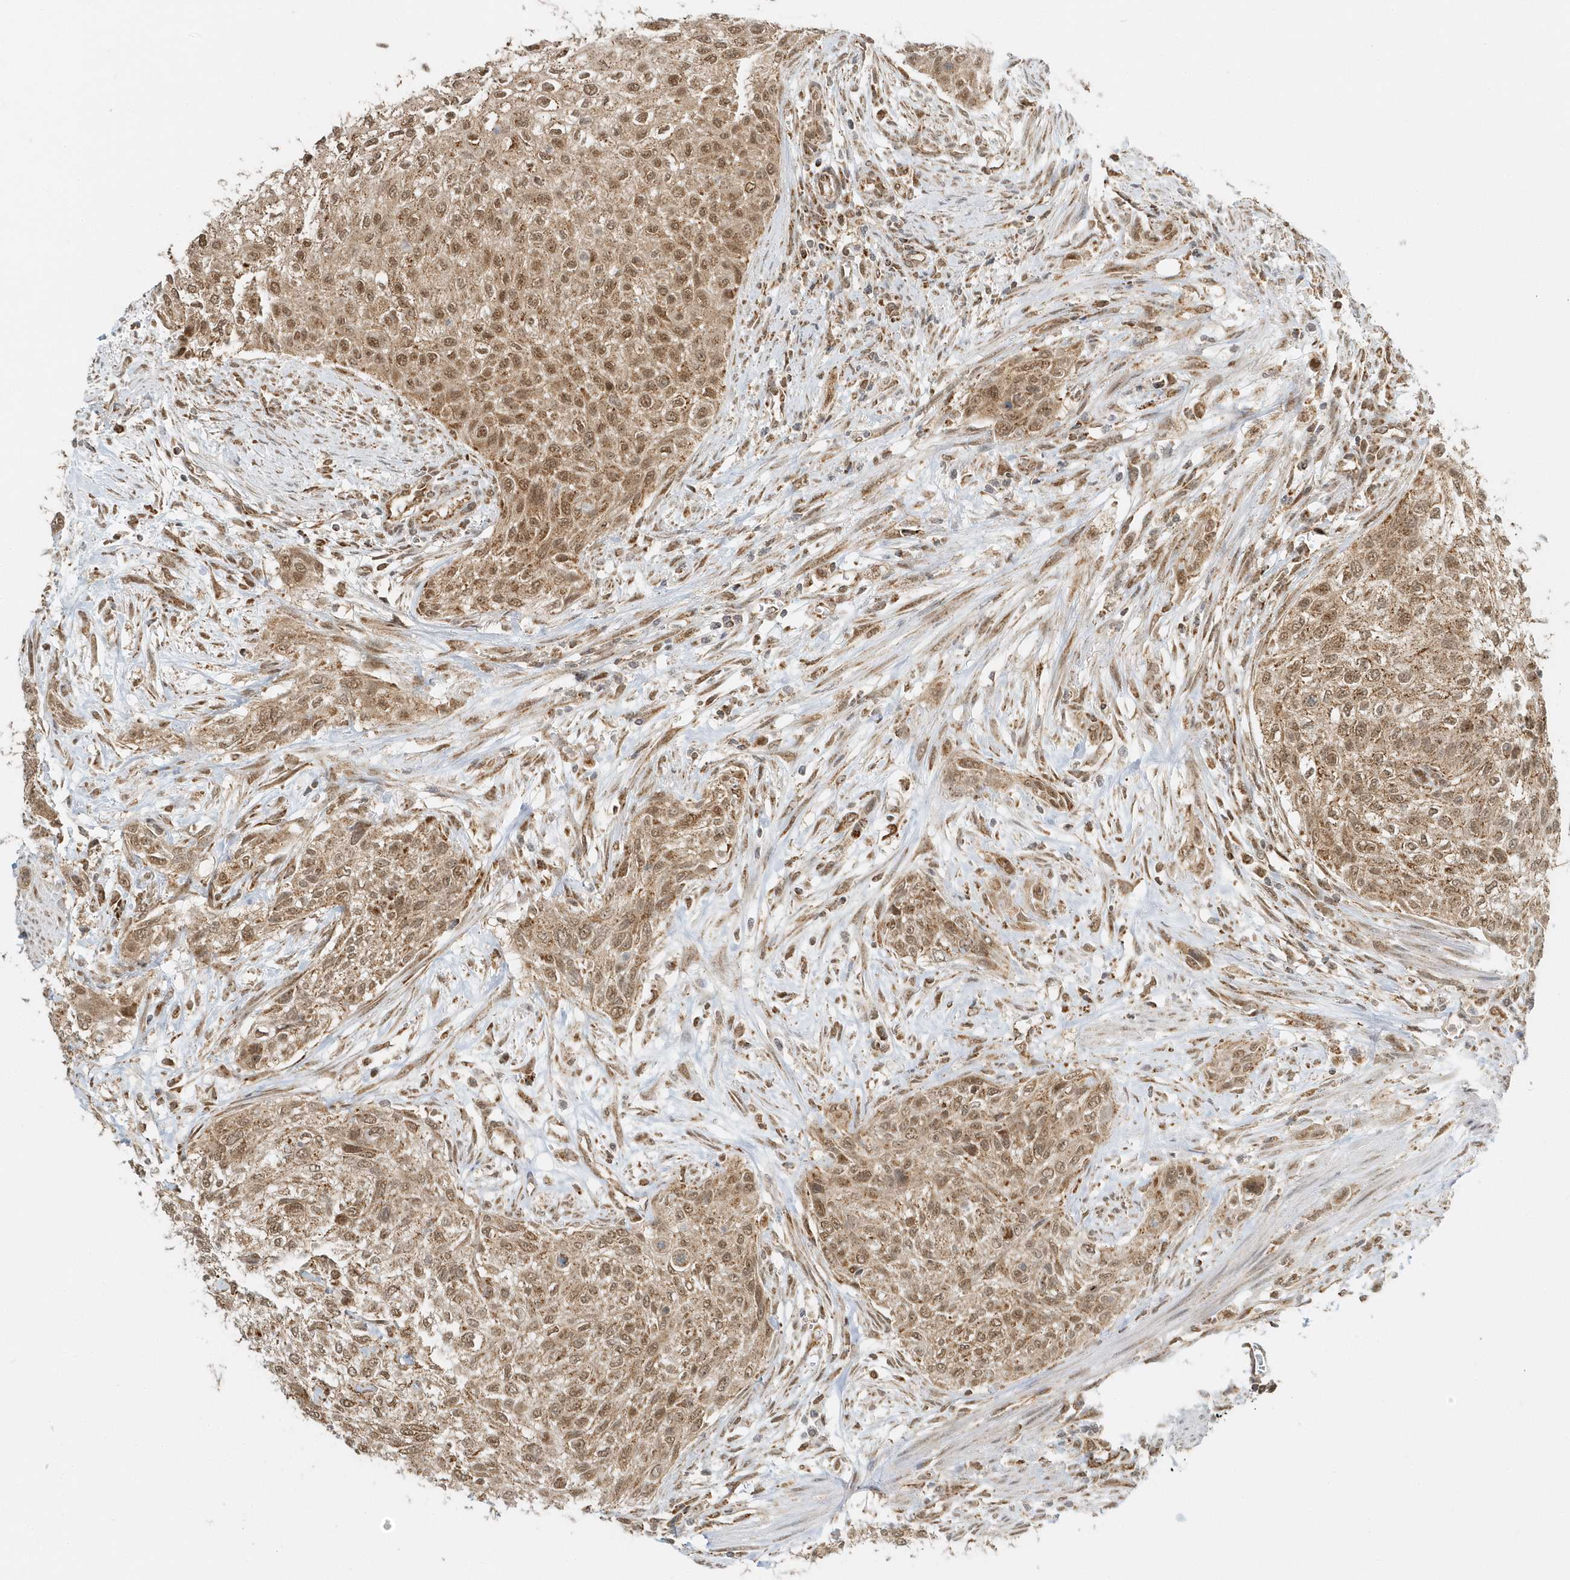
{"staining": {"intensity": "moderate", "quantity": ">75%", "location": "cytoplasmic/membranous,nuclear"}, "tissue": "urothelial cancer", "cell_type": "Tumor cells", "image_type": "cancer", "snomed": [{"axis": "morphology", "description": "Urothelial carcinoma, High grade"}, {"axis": "topography", "description": "Urinary bladder"}], "caption": "Immunohistochemical staining of high-grade urothelial carcinoma reveals moderate cytoplasmic/membranous and nuclear protein positivity in about >75% of tumor cells. The protein of interest is stained brown, and the nuclei are stained in blue (DAB (3,3'-diaminobenzidine) IHC with brightfield microscopy, high magnification).", "gene": "PSMD6", "patient": {"sex": "male", "age": 35}}